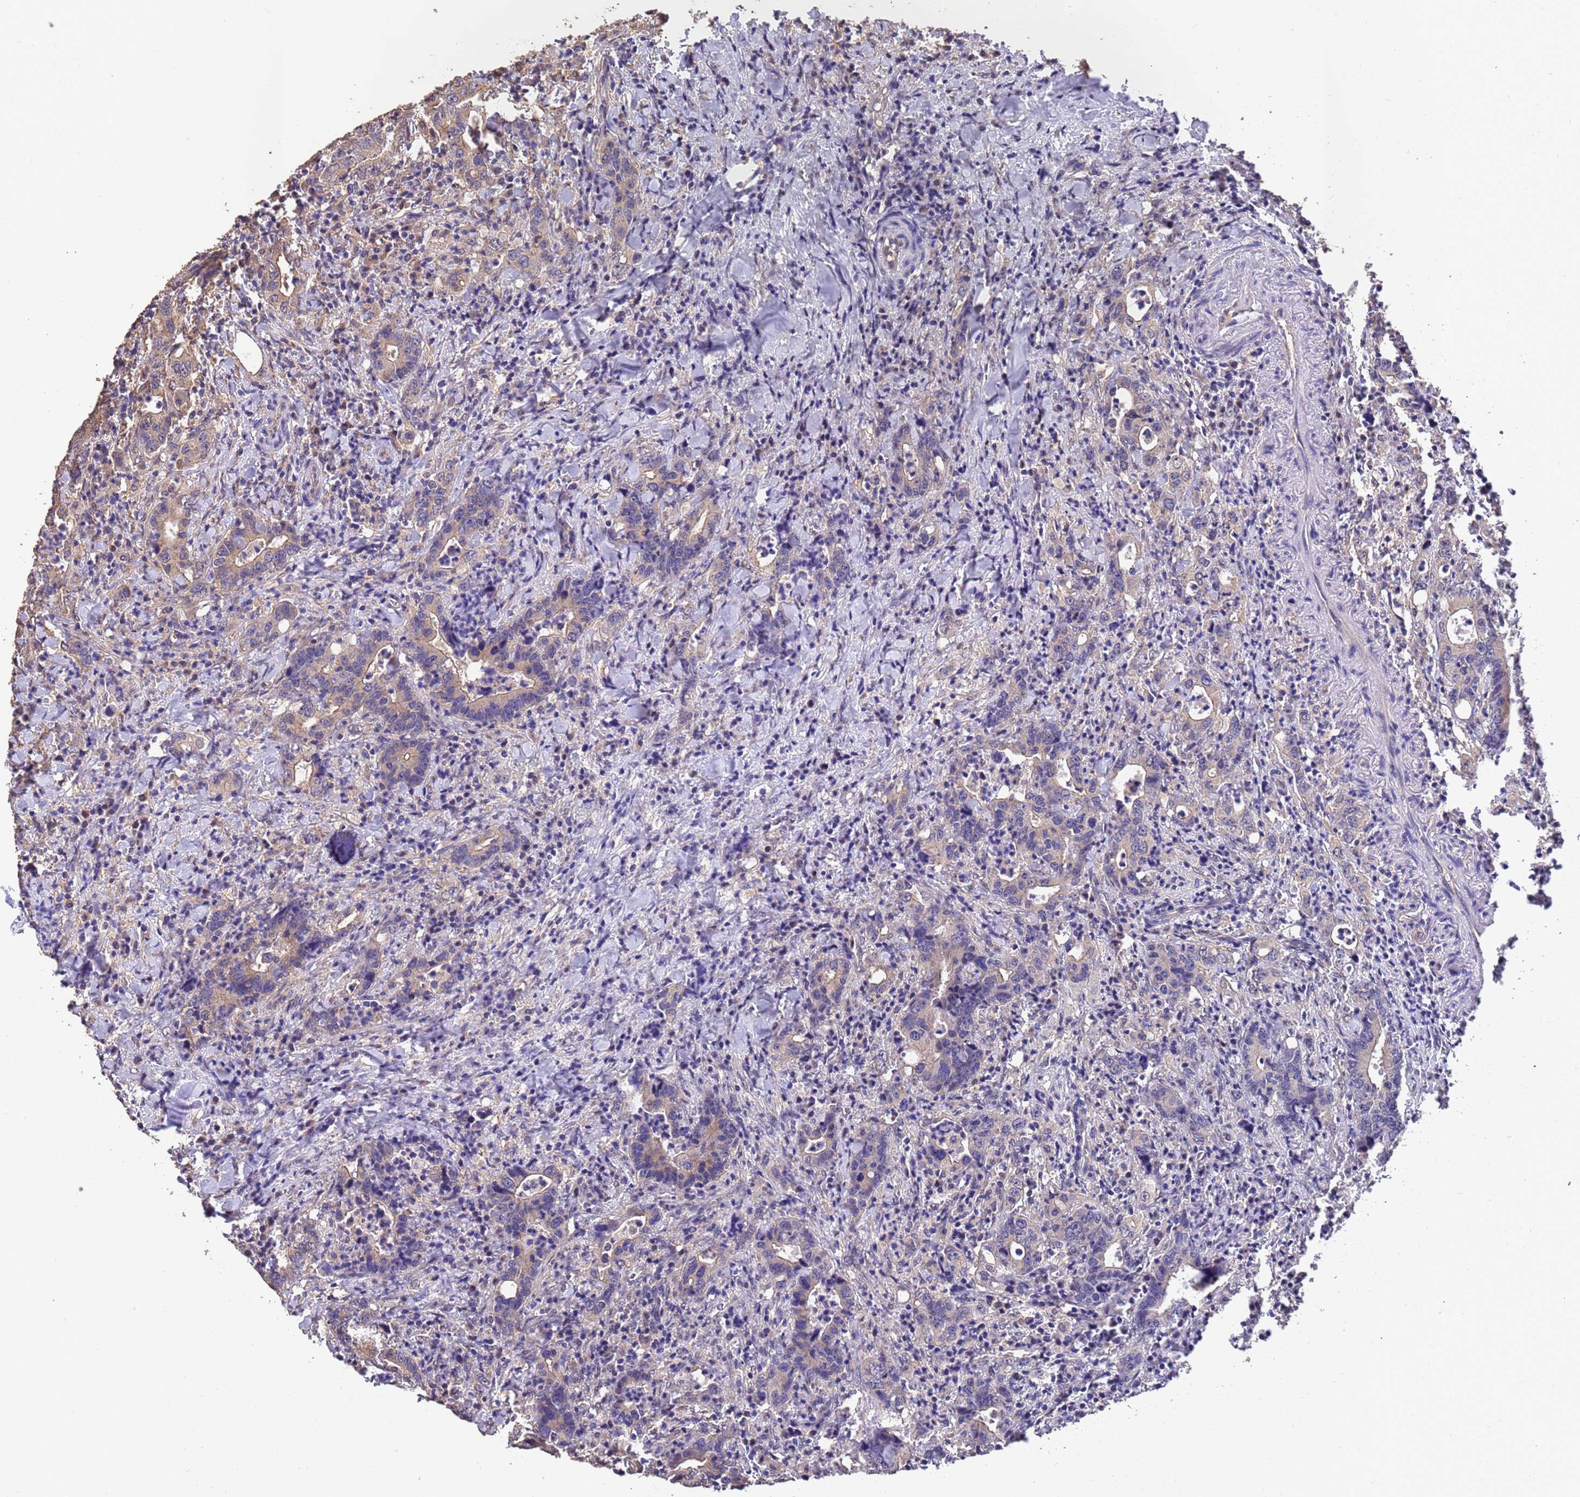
{"staining": {"intensity": "weak", "quantity": "<25%", "location": "cytoplasmic/membranous"}, "tissue": "colorectal cancer", "cell_type": "Tumor cells", "image_type": "cancer", "snomed": [{"axis": "morphology", "description": "Adenocarcinoma, NOS"}, {"axis": "topography", "description": "Colon"}], "caption": "Tumor cells are negative for protein expression in human colorectal cancer (adenocarcinoma).", "gene": "NPHP1", "patient": {"sex": "female", "age": 75}}